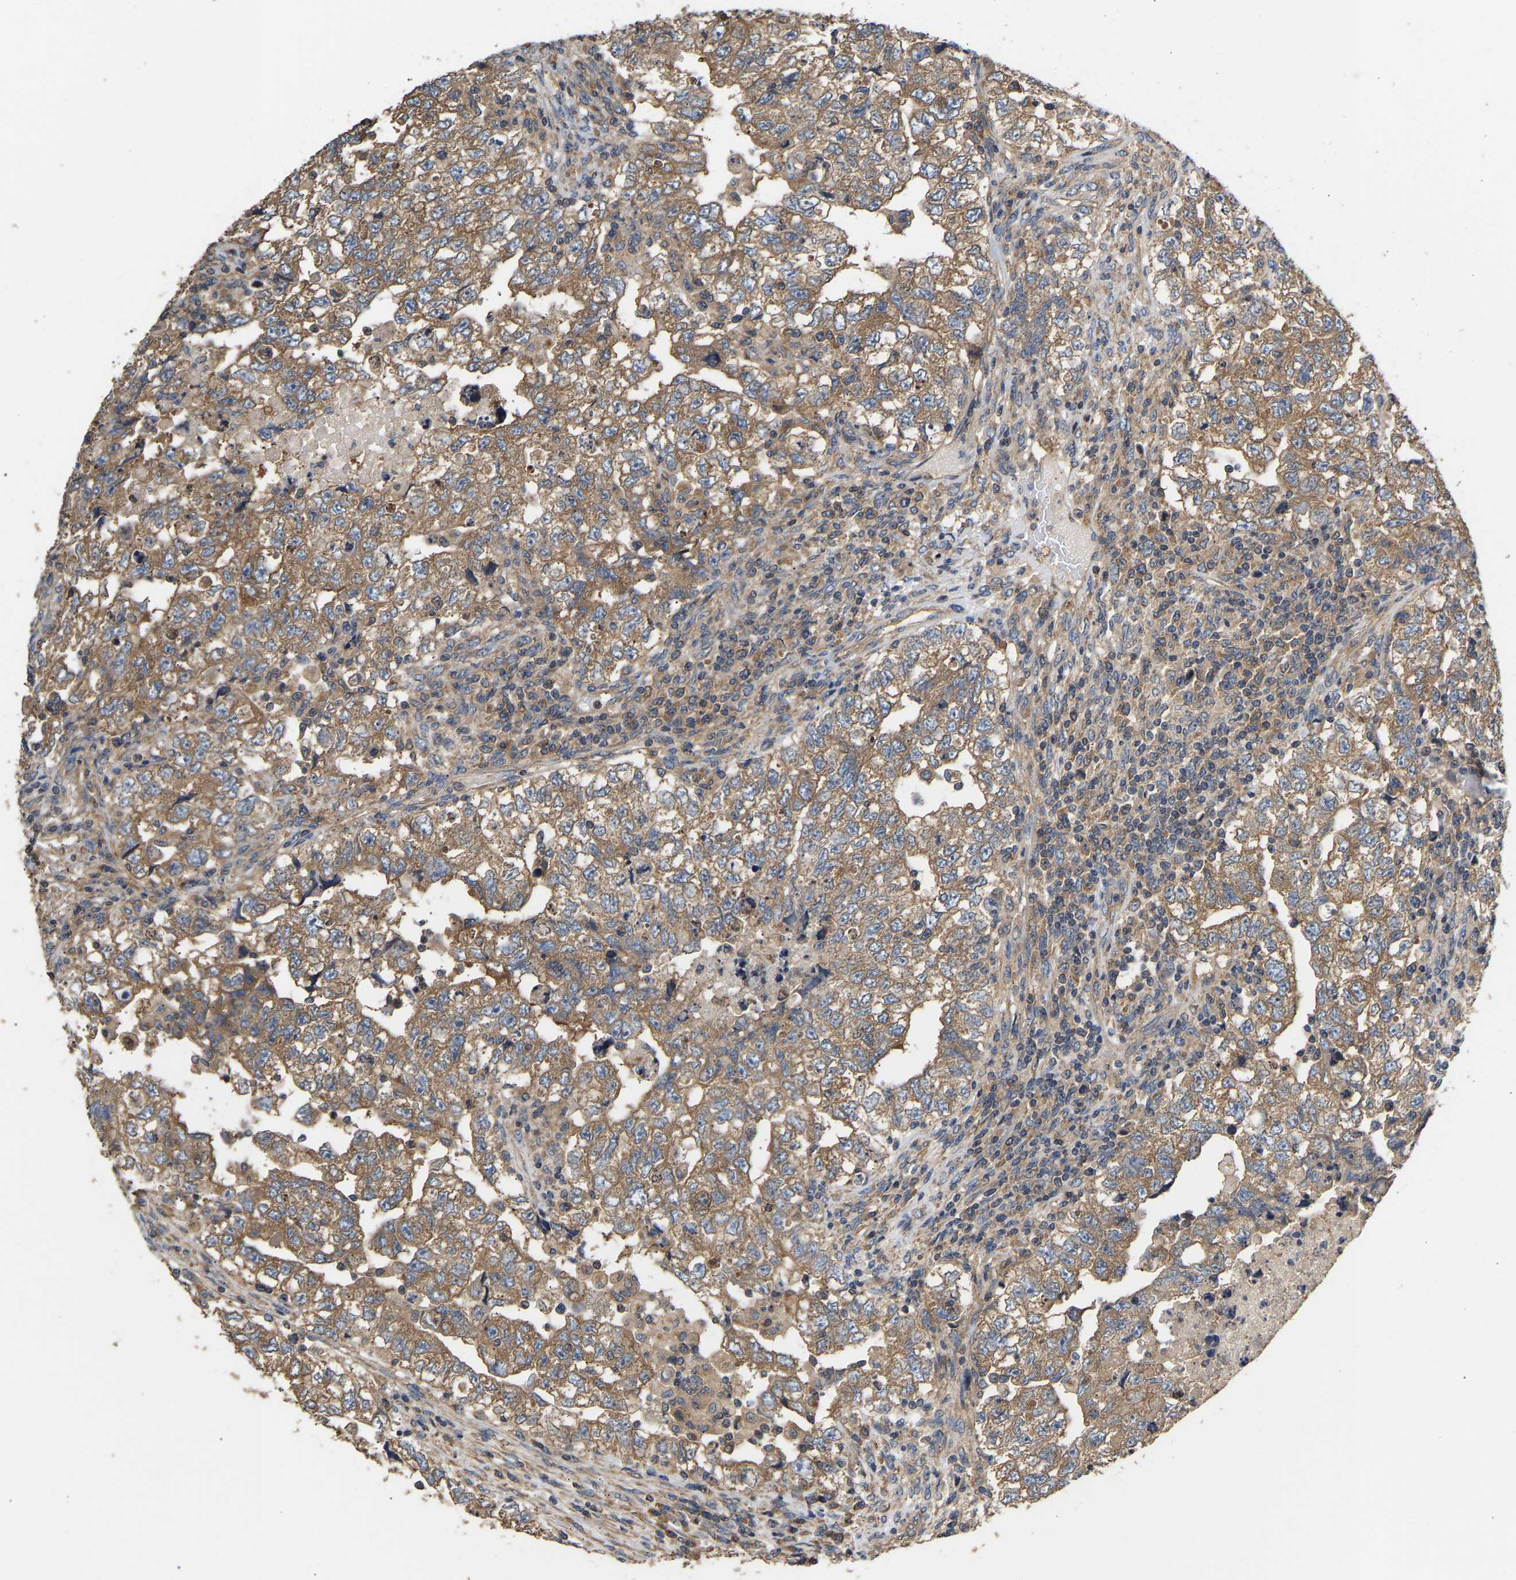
{"staining": {"intensity": "moderate", "quantity": ">75%", "location": "cytoplasmic/membranous"}, "tissue": "testis cancer", "cell_type": "Tumor cells", "image_type": "cancer", "snomed": [{"axis": "morphology", "description": "Carcinoma, Embryonal, NOS"}, {"axis": "topography", "description": "Testis"}], "caption": "A medium amount of moderate cytoplasmic/membranous expression is present in about >75% of tumor cells in testis cancer tissue.", "gene": "AIMP2", "patient": {"sex": "male", "age": 36}}